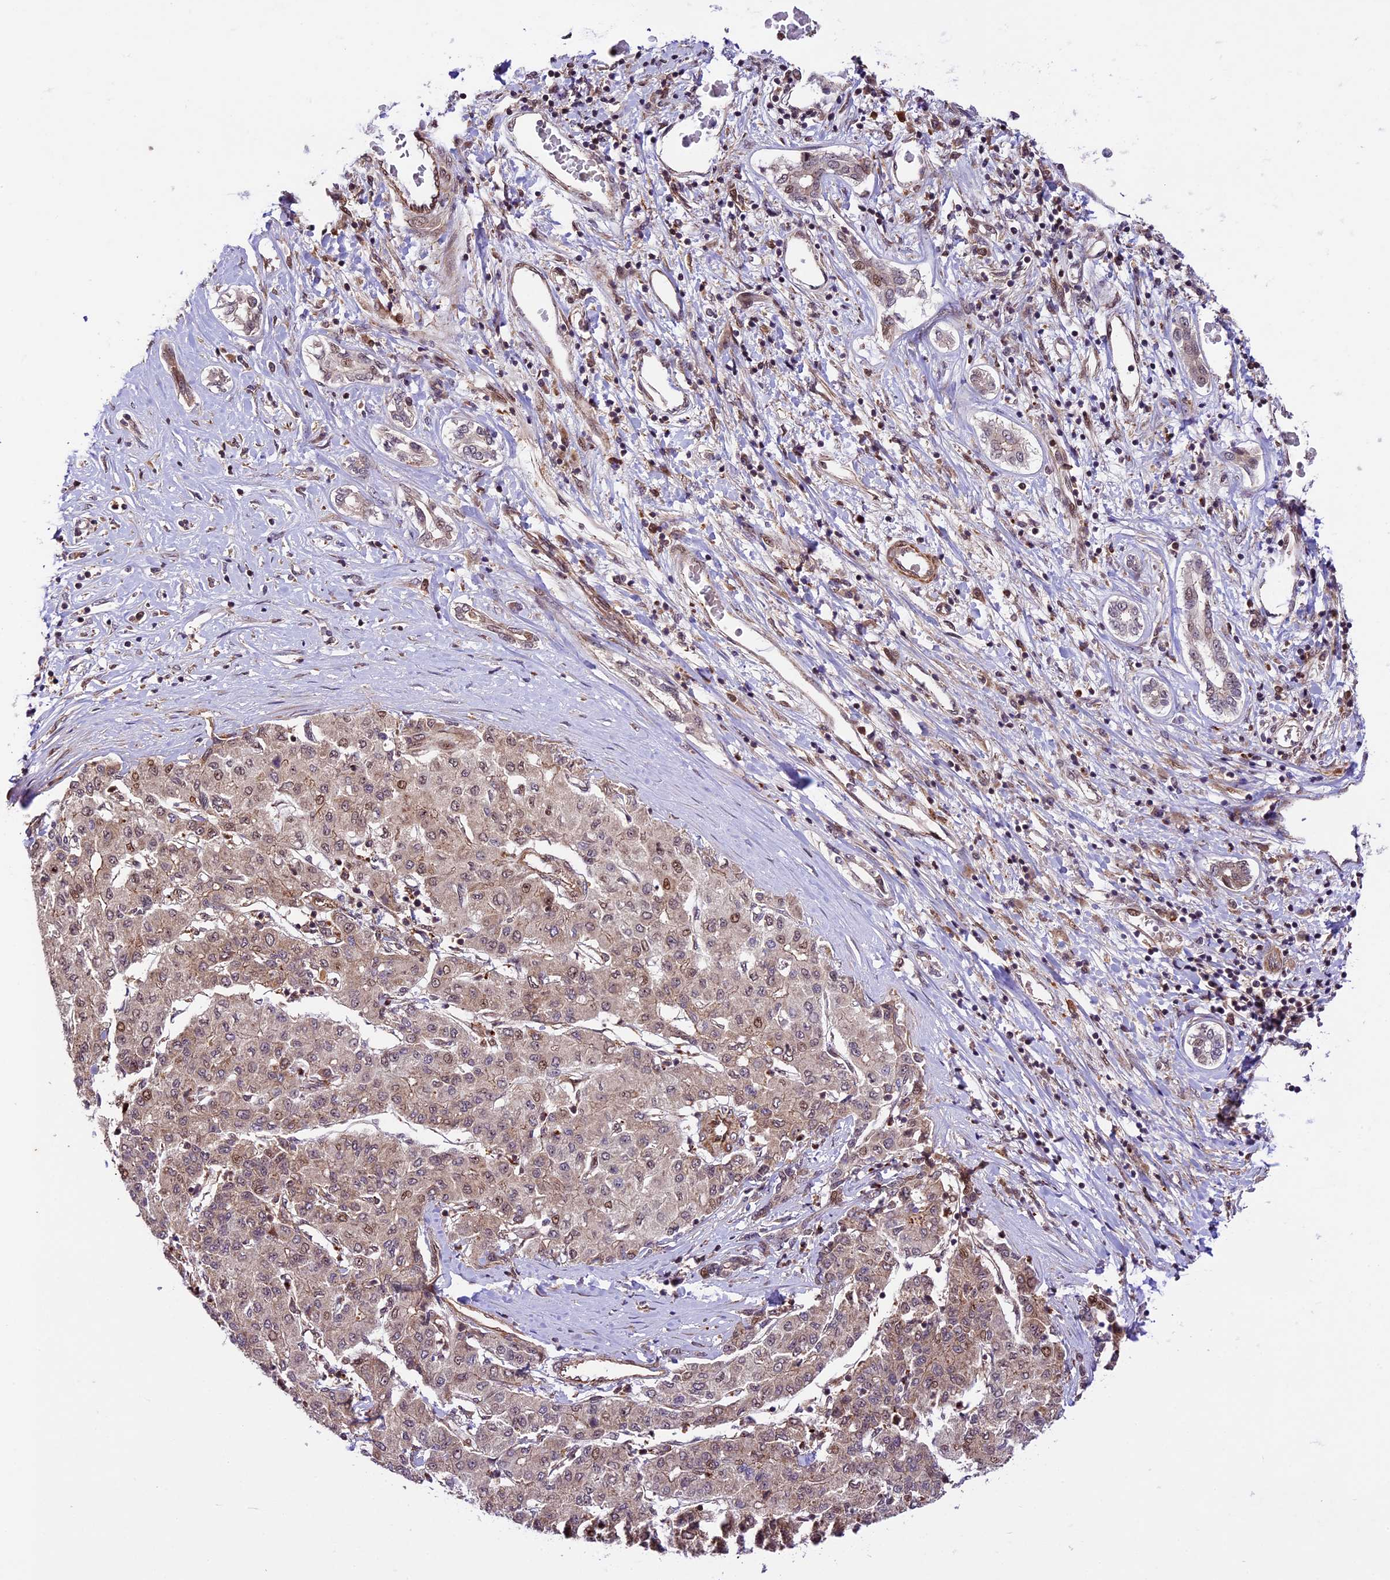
{"staining": {"intensity": "moderate", "quantity": "<25%", "location": "nuclear"}, "tissue": "liver cancer", "cell_type": "Tumor cells", "image_type": "cancer", "snomed": [{"axis": "morphology", "description": "Carcinoma, Hepatocellular, NOS"}, {"axis": "topography", "description": "Liver"}], "caption": "IHC micrograph of liver hepatocellular carcinoma stained for a protein (brown), which shows low levels of moderate nuclear staining in approximately <25% of tumor cells.", "gene": "DHX38", "patient": {"sex": "male", "age": 65}}